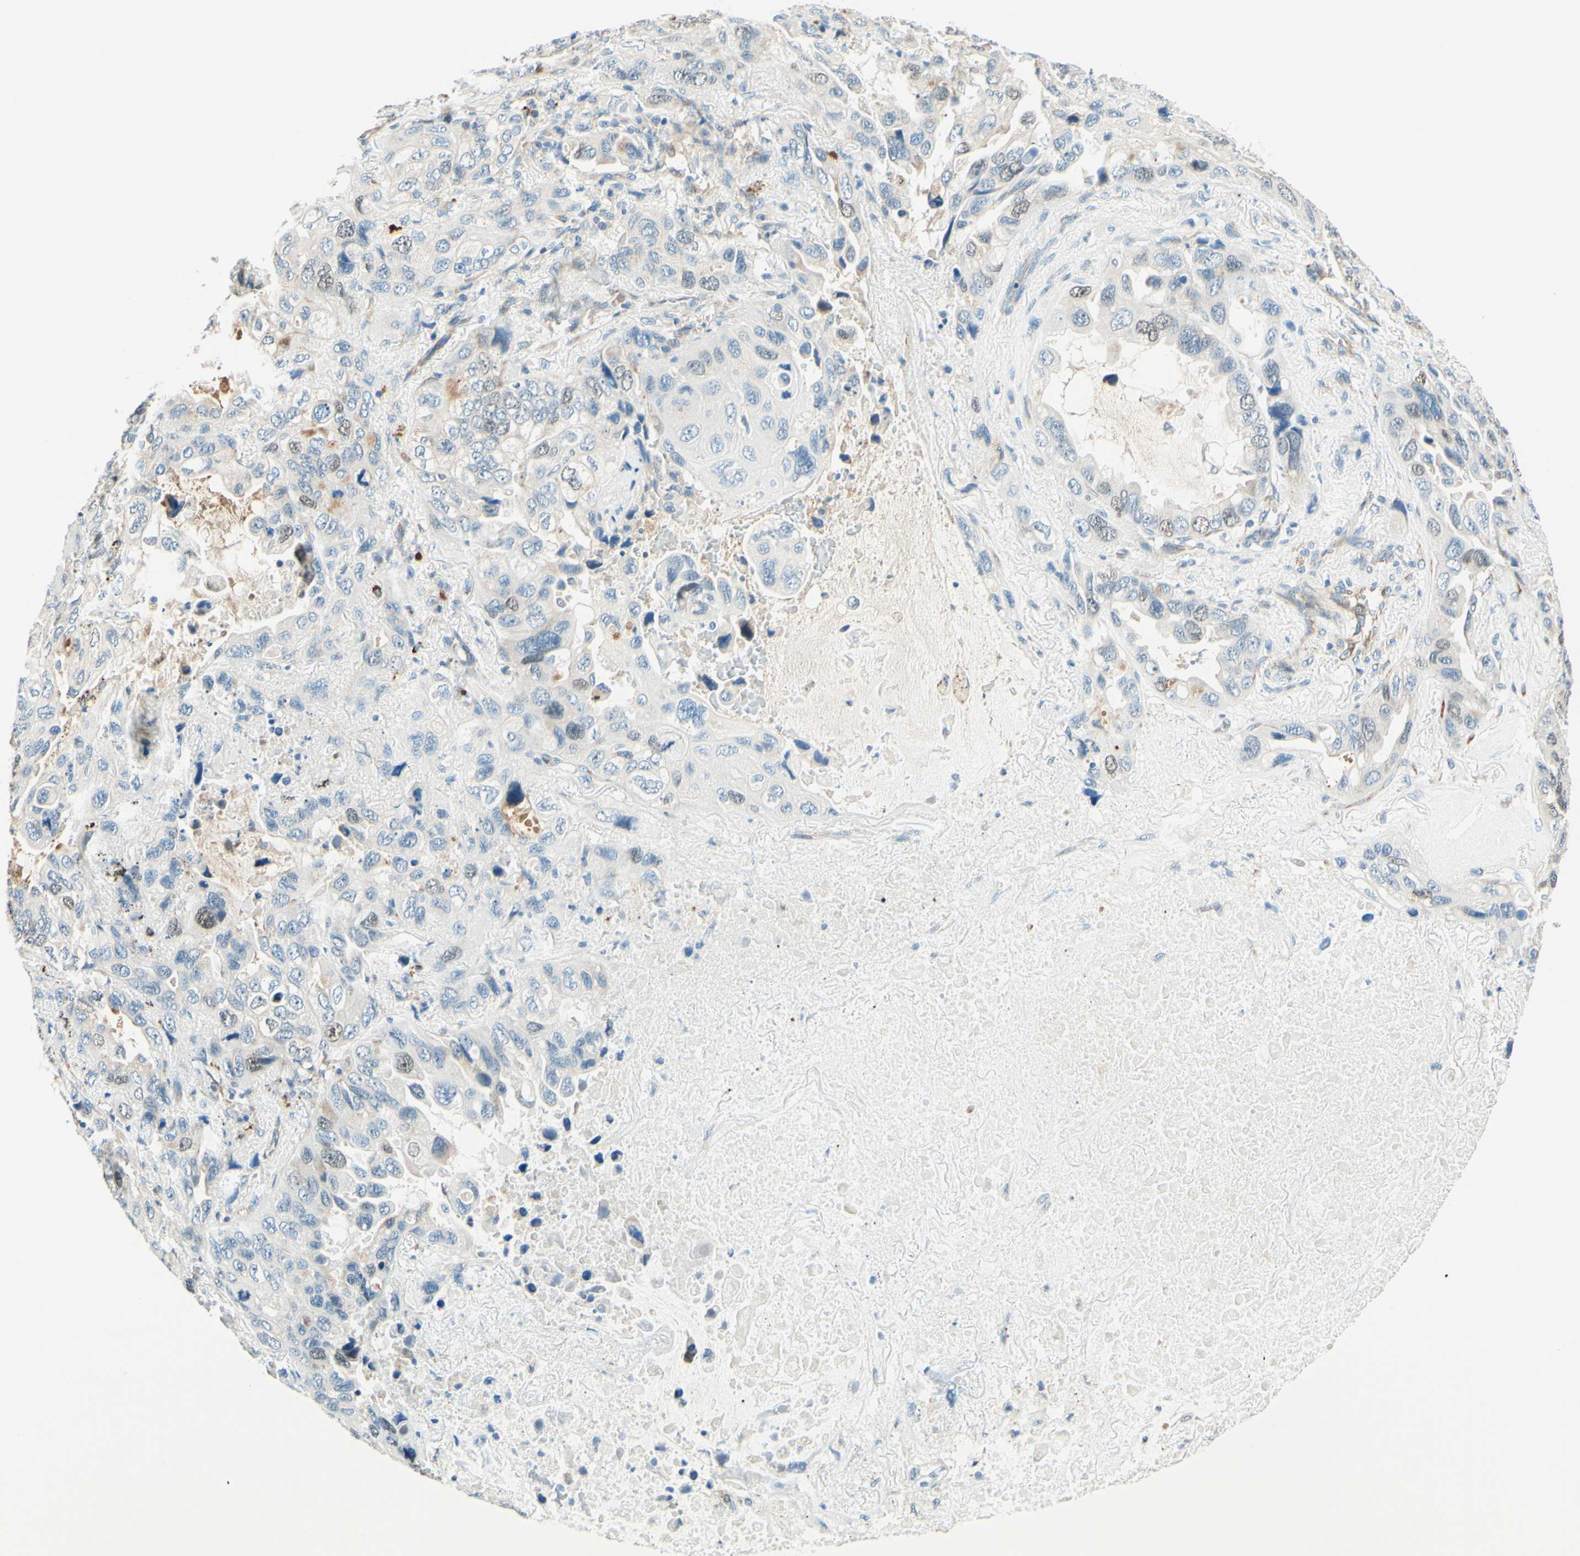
{"staining": {"intensity": "weak", "quantity": "<25%", "location": "cytoplasmic/membranous,nuclear"}, "tissue": "lung cancer", "cell_type": "Tumor cells", "image_type": "cancer", "snomed": [{"axis": "morphology", "description": "Squamous cell carcinoma, NOS"}, {"axis": "topography", "description": "Lung"}], "caption": "Protein analysis of lung cancer (squamous cell carcinoma) exhibits no significant expression in tumor cells.", "gene": "TAOK2", "patient": {"sex": "female", "age": 73}}